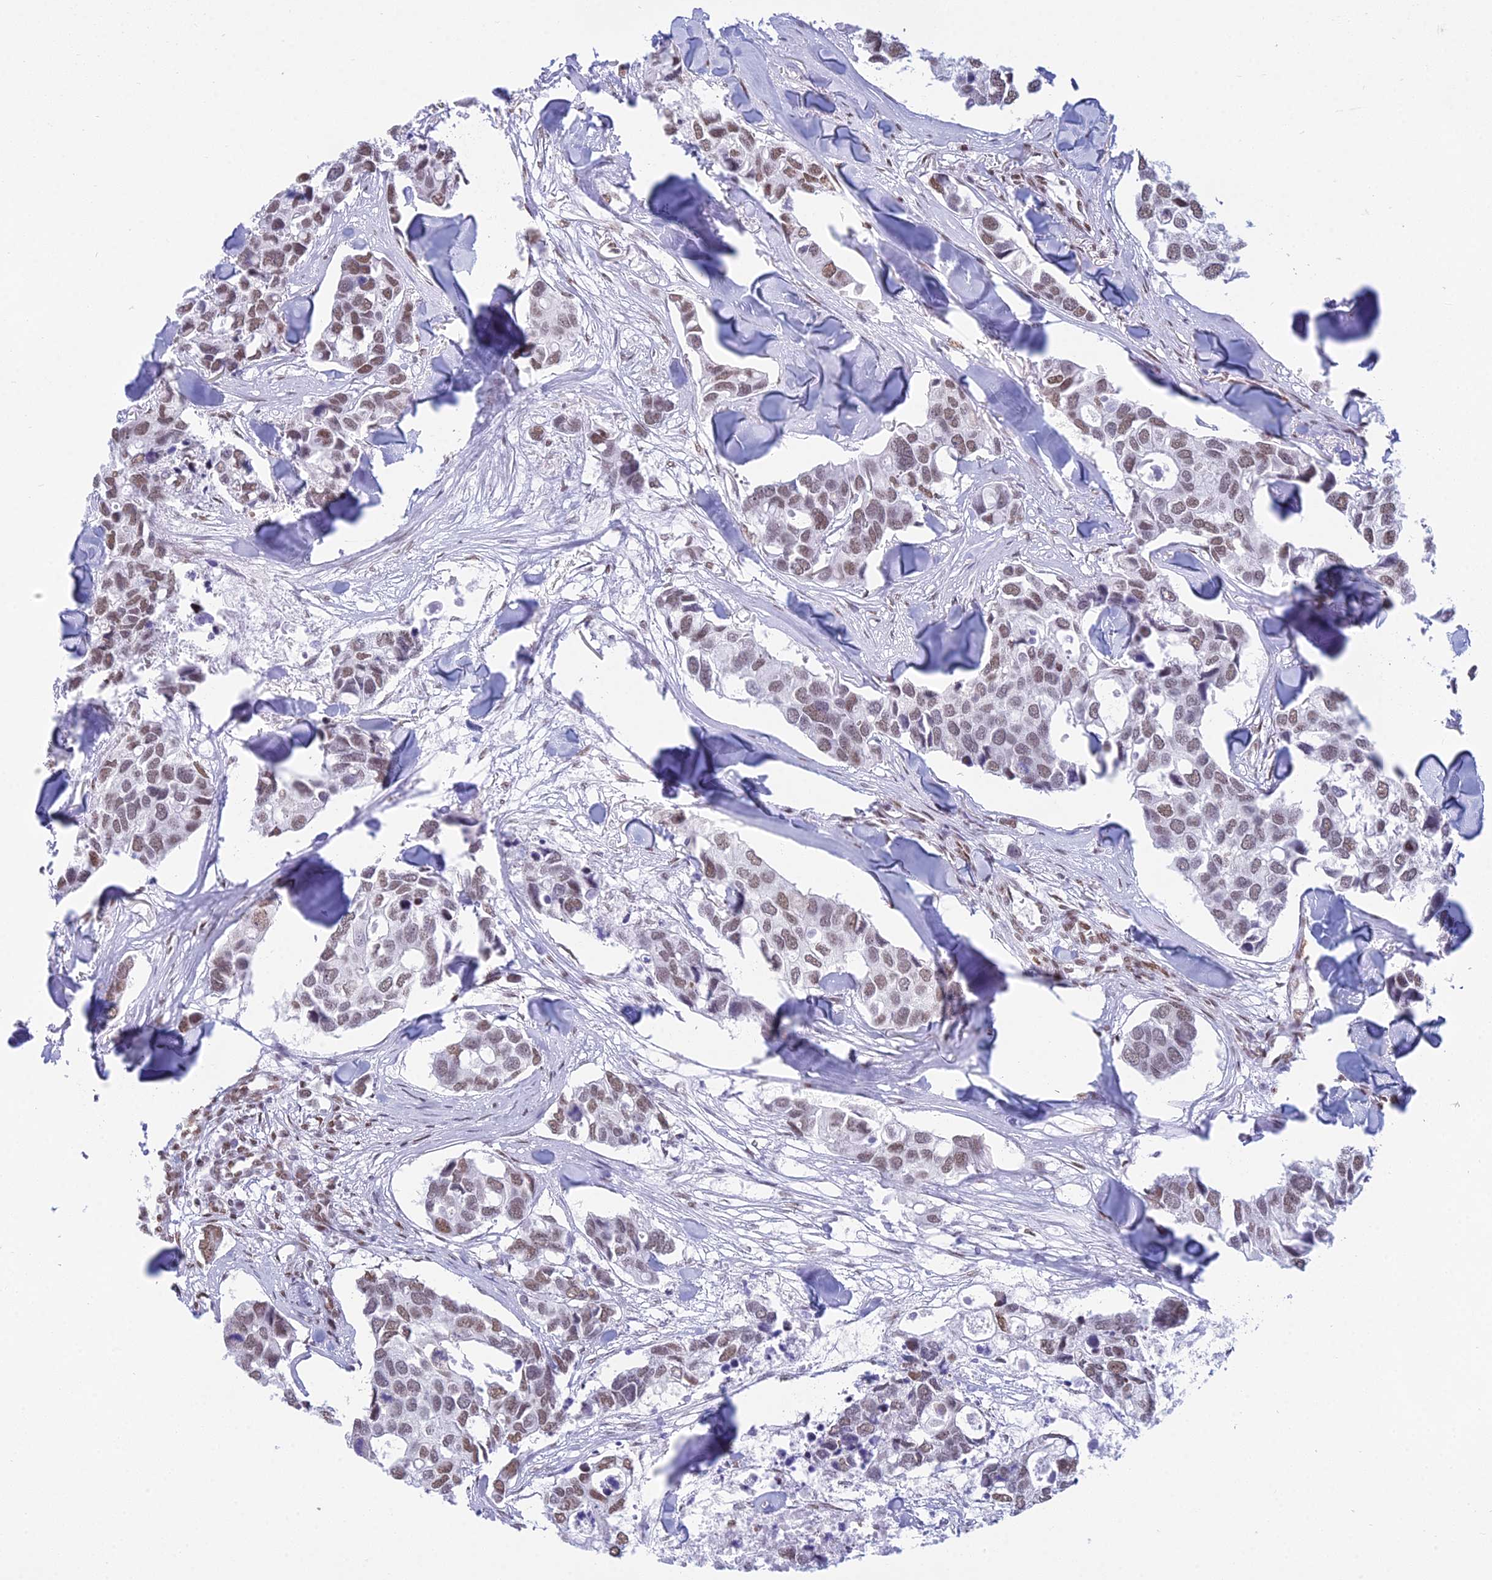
{"staining": {"intensity": "weak", "quantity": ">75%", "location": "nuclear"}, "tissue": "breast cancer", "cell_type": "Tumor cells", "image_type": "cancer", "snomed": [{"axis": "morphology", "description": "Duct carcinoma"}, {"axis": "topography", "description": "Breast"}], "caption": "Immunohistochemical staining of breast intraductal carcinoma displays low levels of weak nuclear staining in approximately >75% of tumor cells.", "gene": "CDC26", "patient": {"sex": "female", "age": 83}}